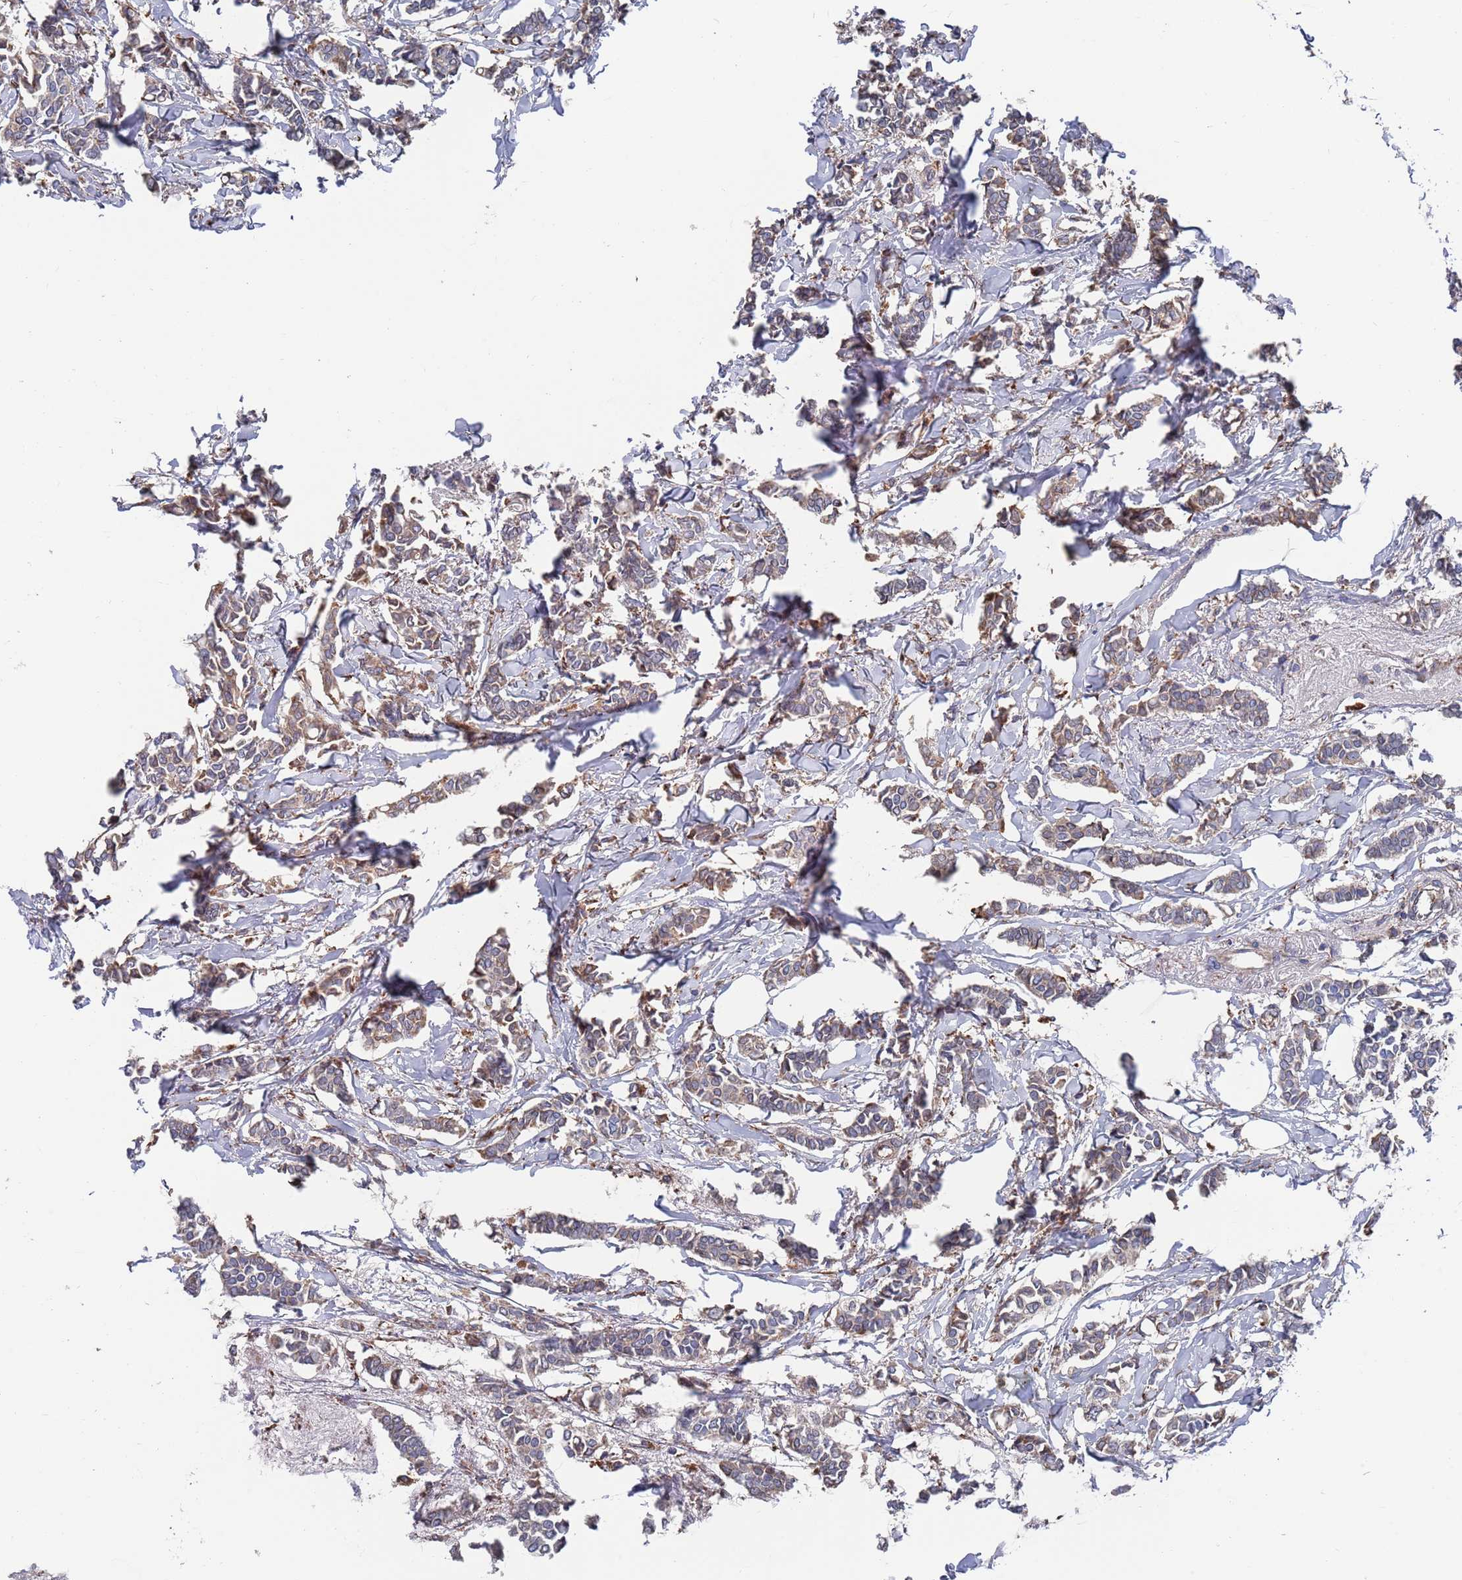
{"staining": {"intensity": "weak", "quantity": ">75%", "location": "cytoplasmic/membranous"}, "tissue": "breast cancer", "cell_type": "Tumor cells", "image_type": "cancer", "snomed": [{"axis": "morphology", "description": "Duct carcinoma"}, {"axis": "topography", "description": "Breast"}], "caption": "Protein staining of breast intraductal carcinoma tissue exhibits weak cytoplasmic/membranous staining in about >75% of tumor cells.", "gene": "GID8", "patient": {"sex": "female", "age": 41}}